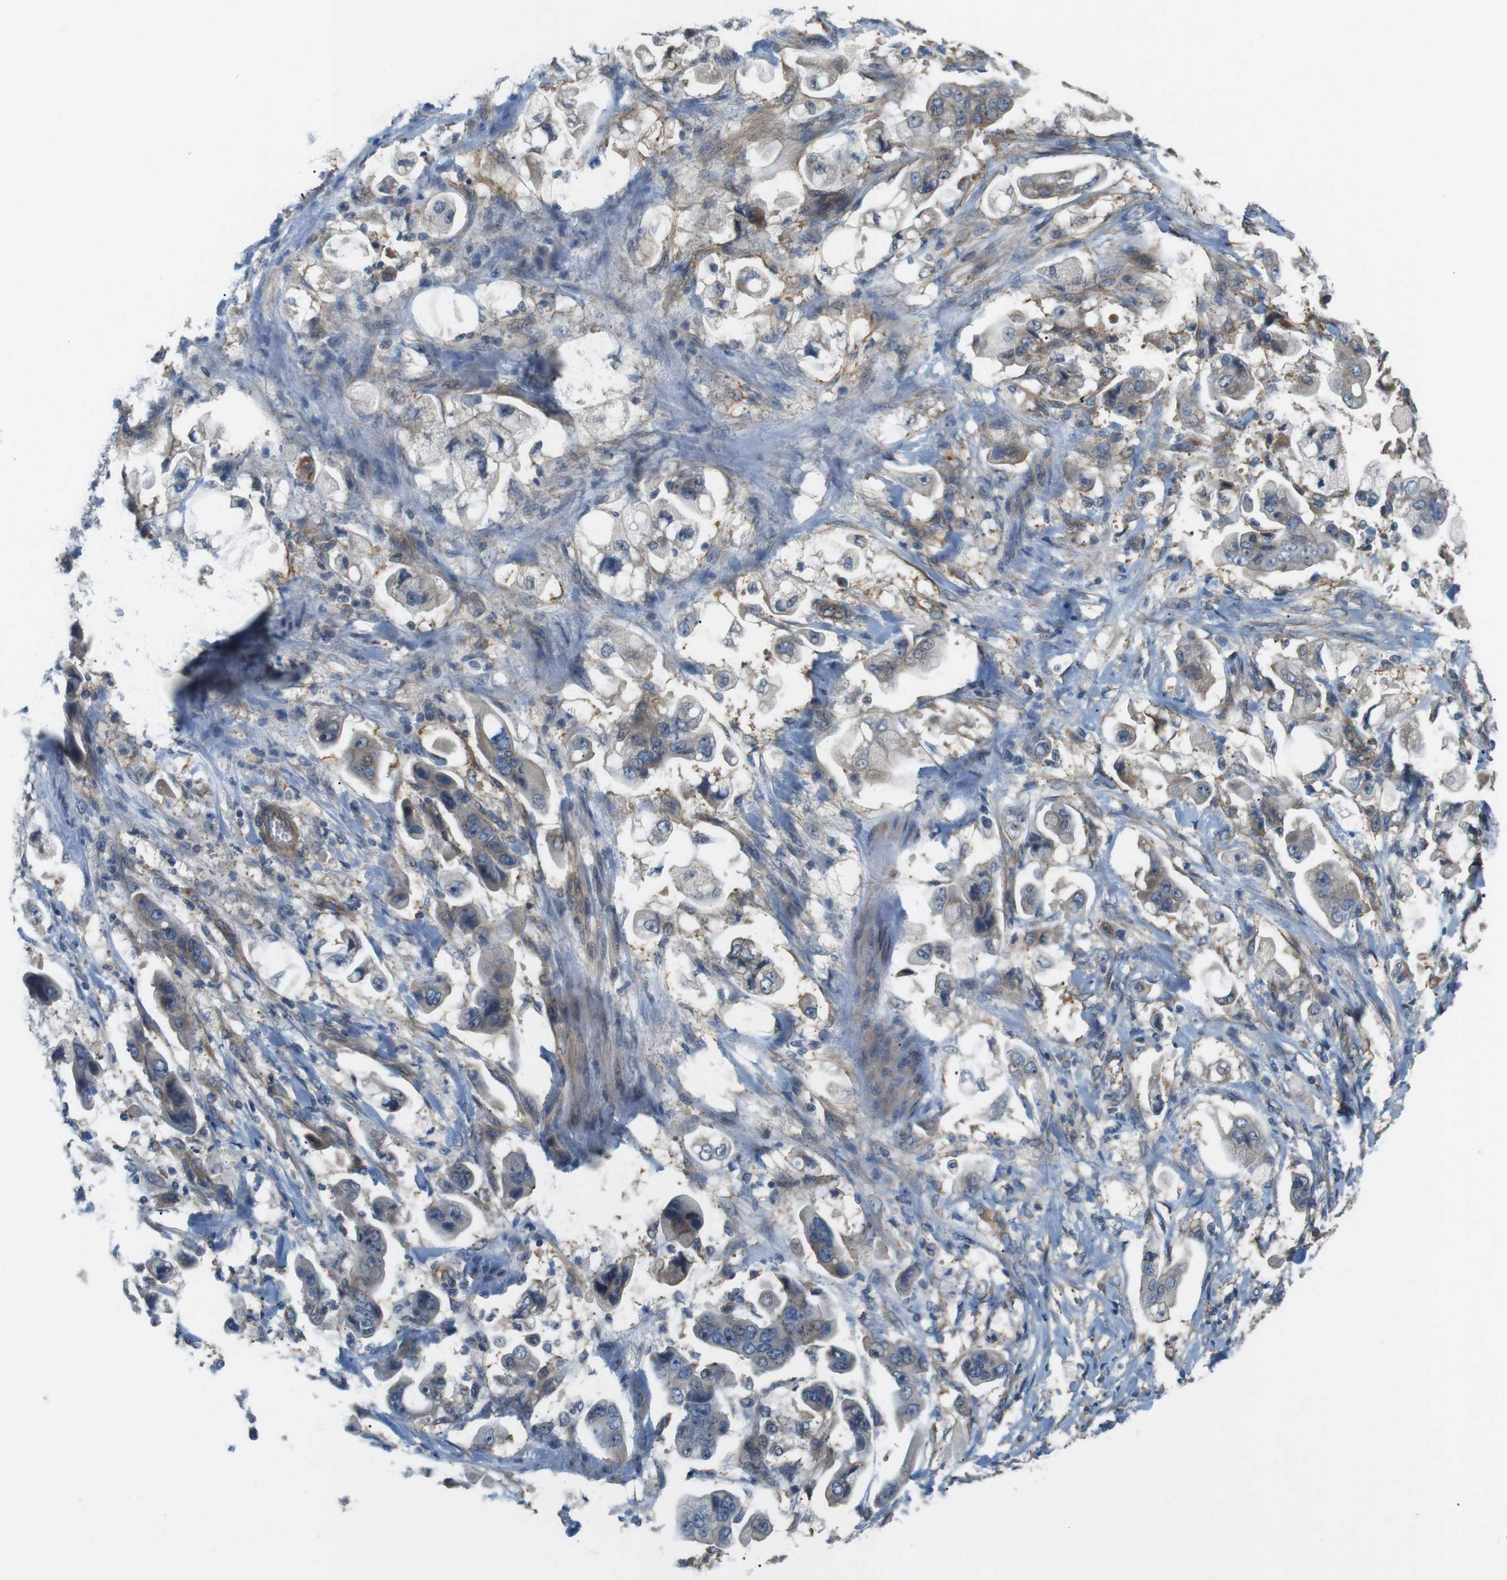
{"staining": {"intensity": "weak", "quantity": ">75%", "location": "cytoplasmic/membranous"}, "tissue": "stomach cancer", "cell_type": "Tumor cells", "image_type": "cancer", "snomed": [{"axis": "morphology", "description": "Adenocarcinoma, NOS"}, {"axis": "topography", "description": "Stomach"}], "caption": "Brown immunohistochemical staining in human adenocarcinoma (stomach) displays weak cytoplasmic/membranous positivity in approximately >75% of tumor cells. Nuclei are stained in blue.", "gene": "BVES", "patient": {"sex": "male", "age": 62}}